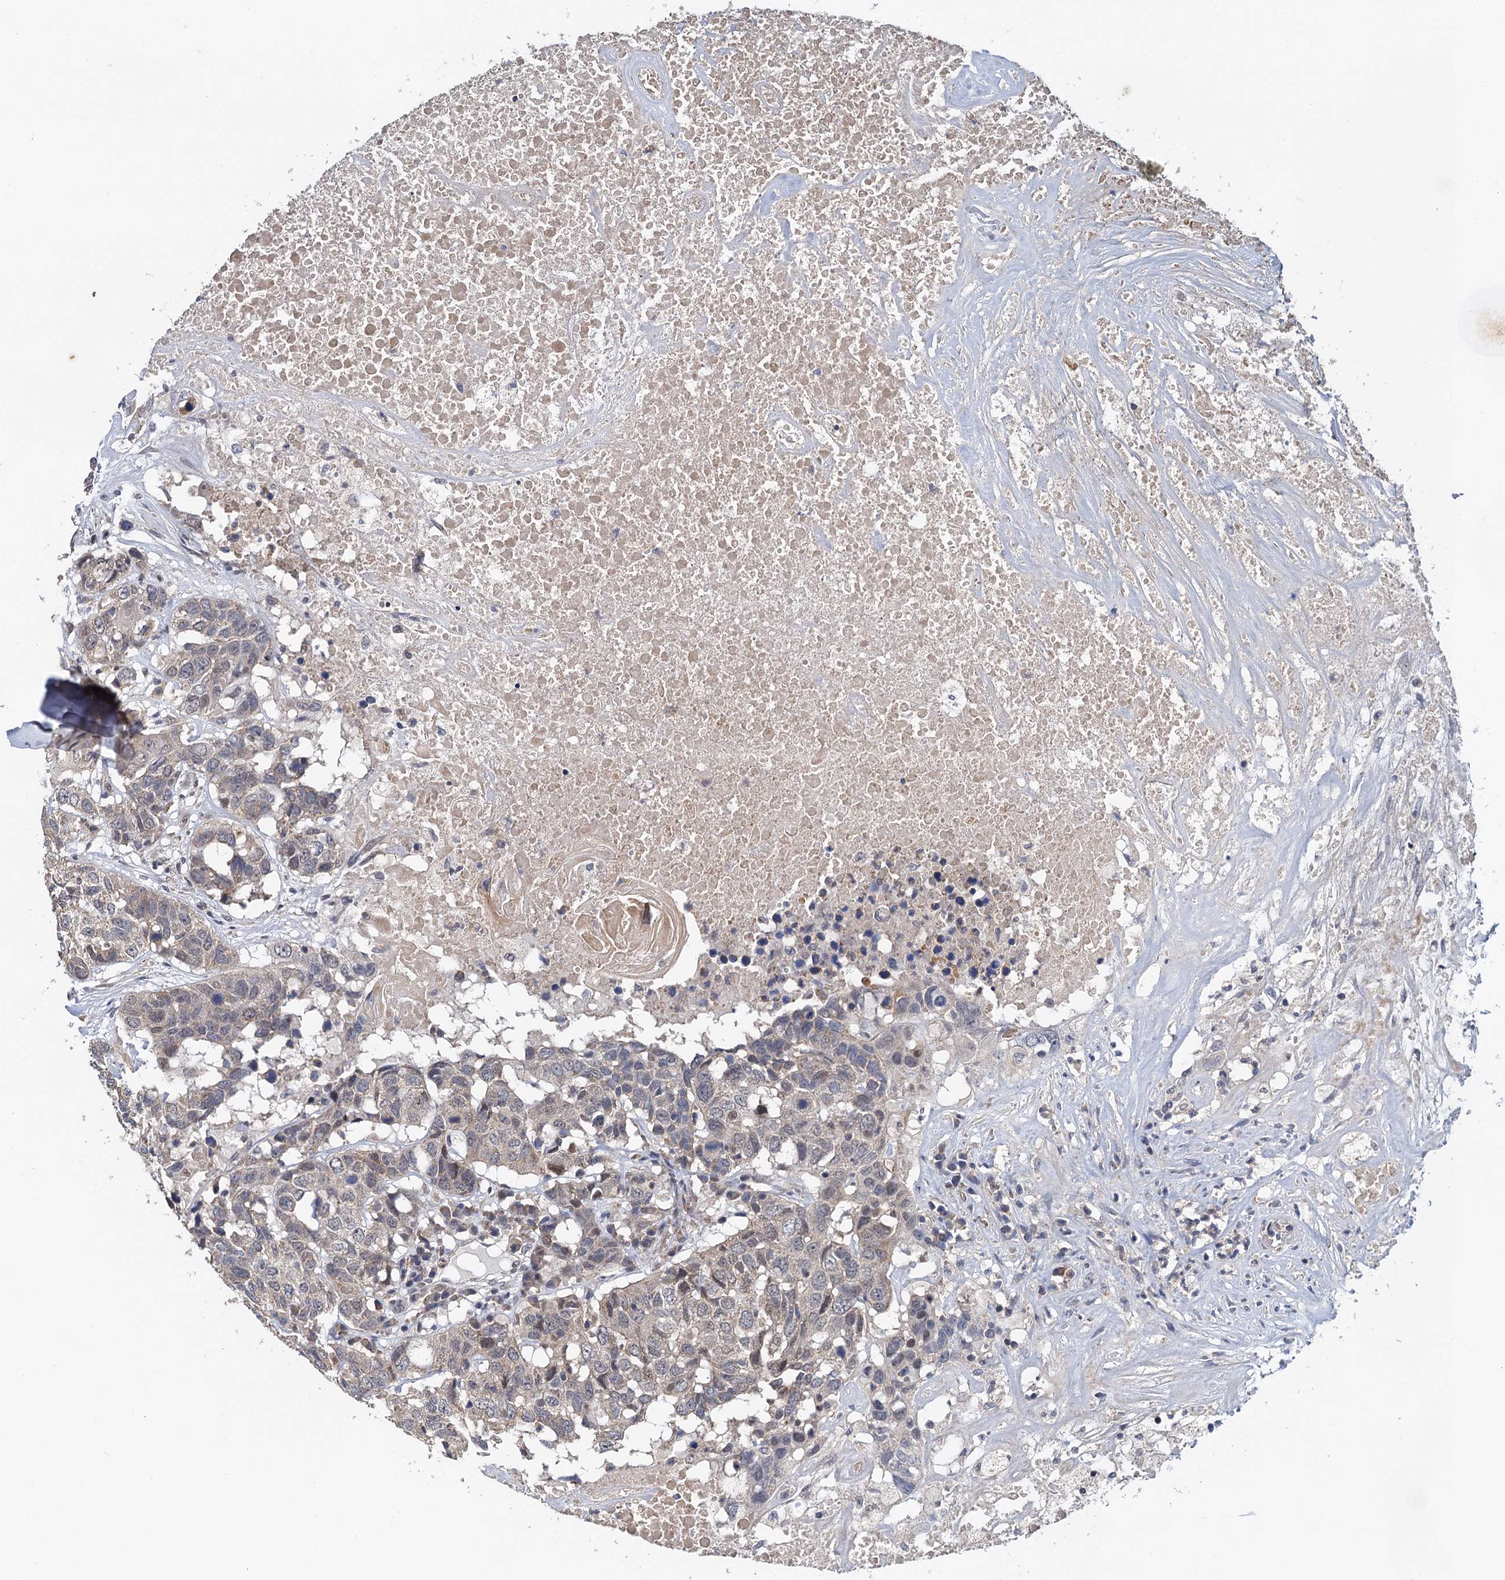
{"staining": {"intensity": "negative", "quantity": "none", "location": "none"}, "tissue": "head and neck cancer", "cell_type": "Tumor cells", "image_type": "cancer", "snomed": [{"axis": "morphology", "description": "Squamous cell carcinoma, NOS"}, {"axis": "topography", "description": "Head-Neck"}], "caption": "This is an immunohistochemistry photomicrograph of squamous cell carcinoma (head and neck). There is no expression in tumor cells.", "gene": "MDM1", "patient": {"sex": "male", "age": 66}}